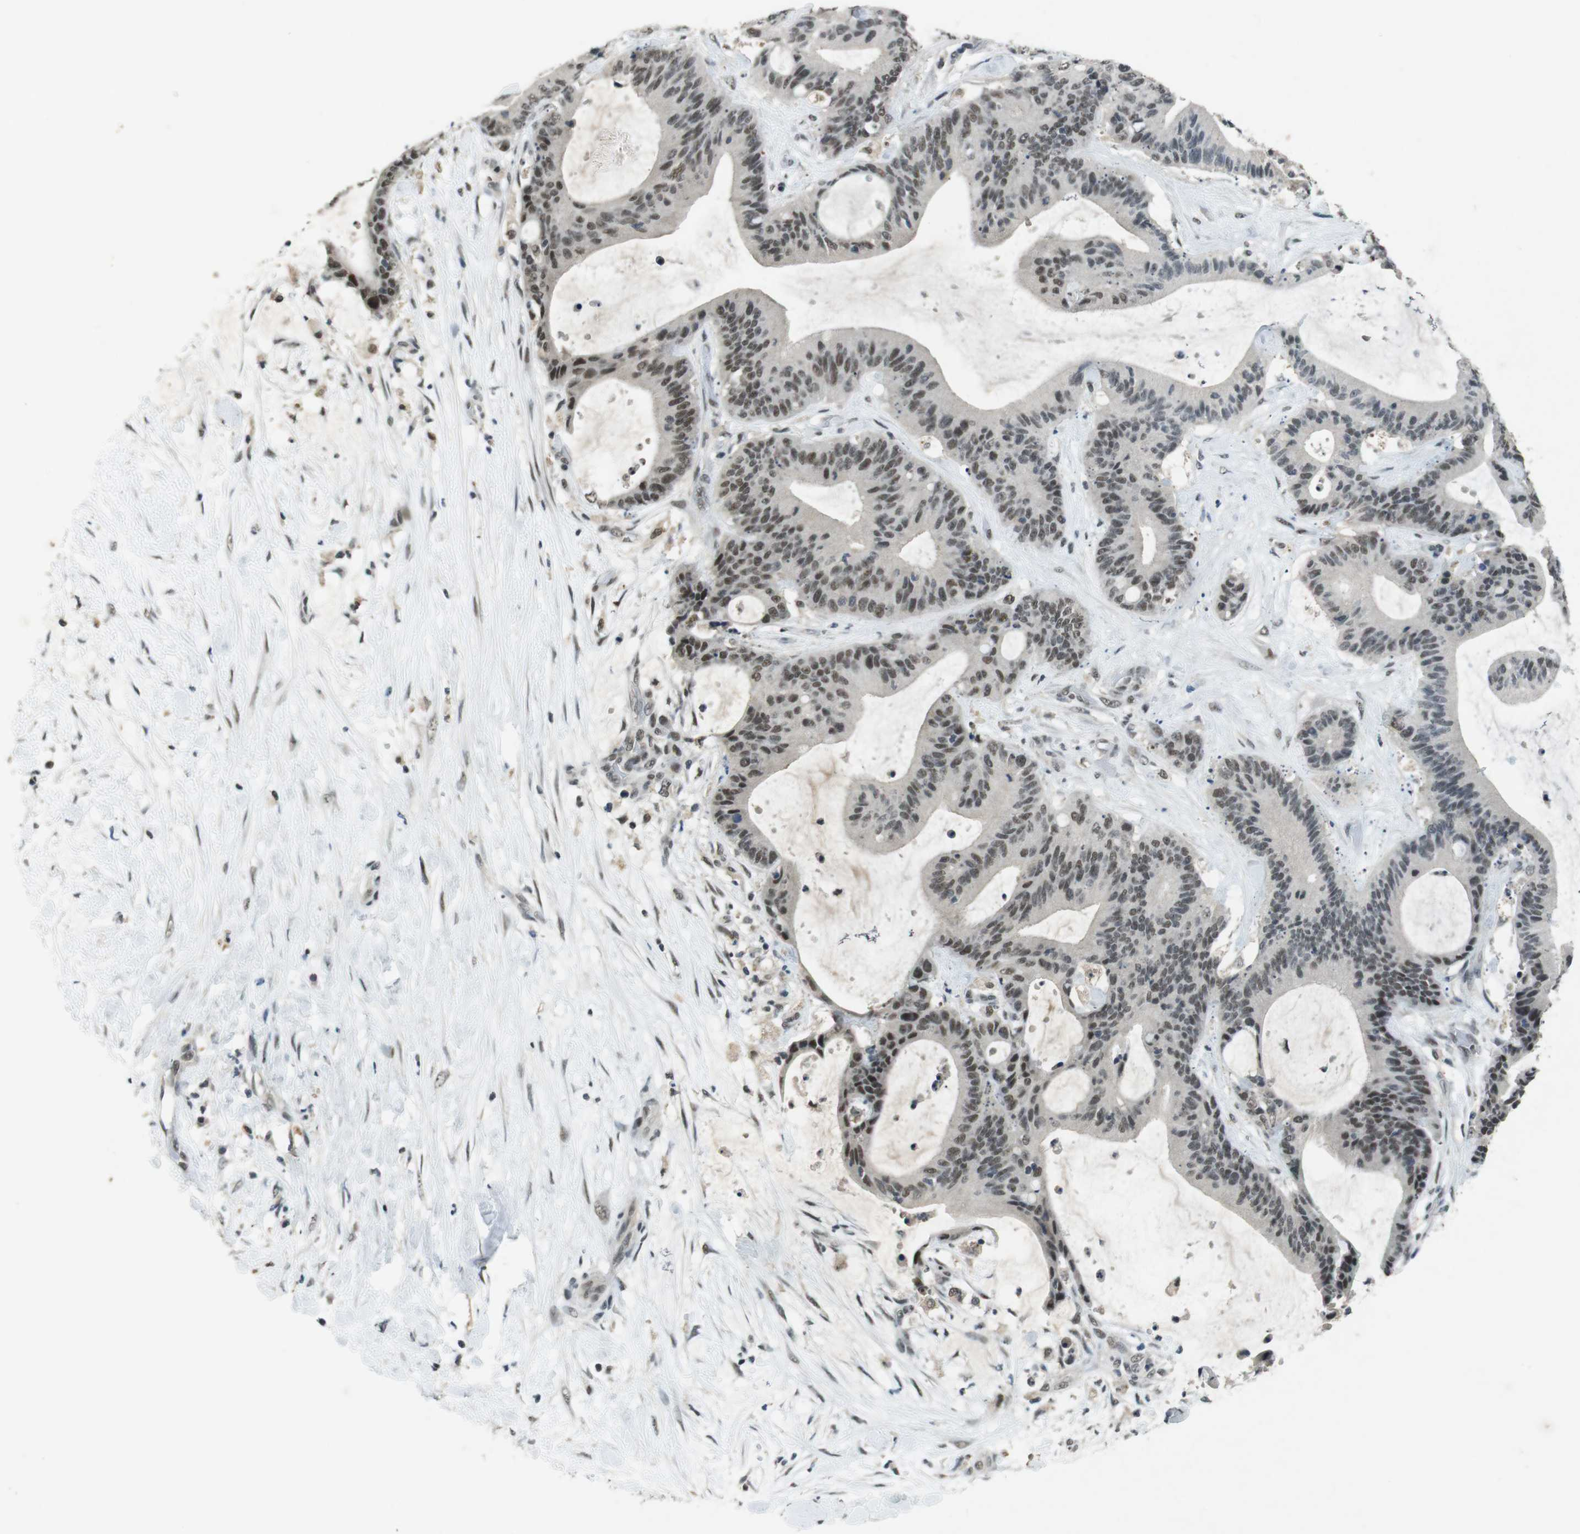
{"staining": {"intensity": "weak", "quantity": ">75%", "location": "nuclear"}, "tissue": "liver cancer", "cell_type": "Tumor cells", "image_type": "cancer", "snomed": [{"axis": "morphology", "description": "Cholangiocarcinoma"}, {"axis": "topography", "description": "Liver"}], "caption": "IHC photomicrograph of human liver cancer (cholangiocarcinoma) stained for a protein (brown), which exhibits low levels of weak nuclear positivity in approximately >75% of tumor cells.", "gene": "USP7", "patient": {"sex": "female", "age": 73}}